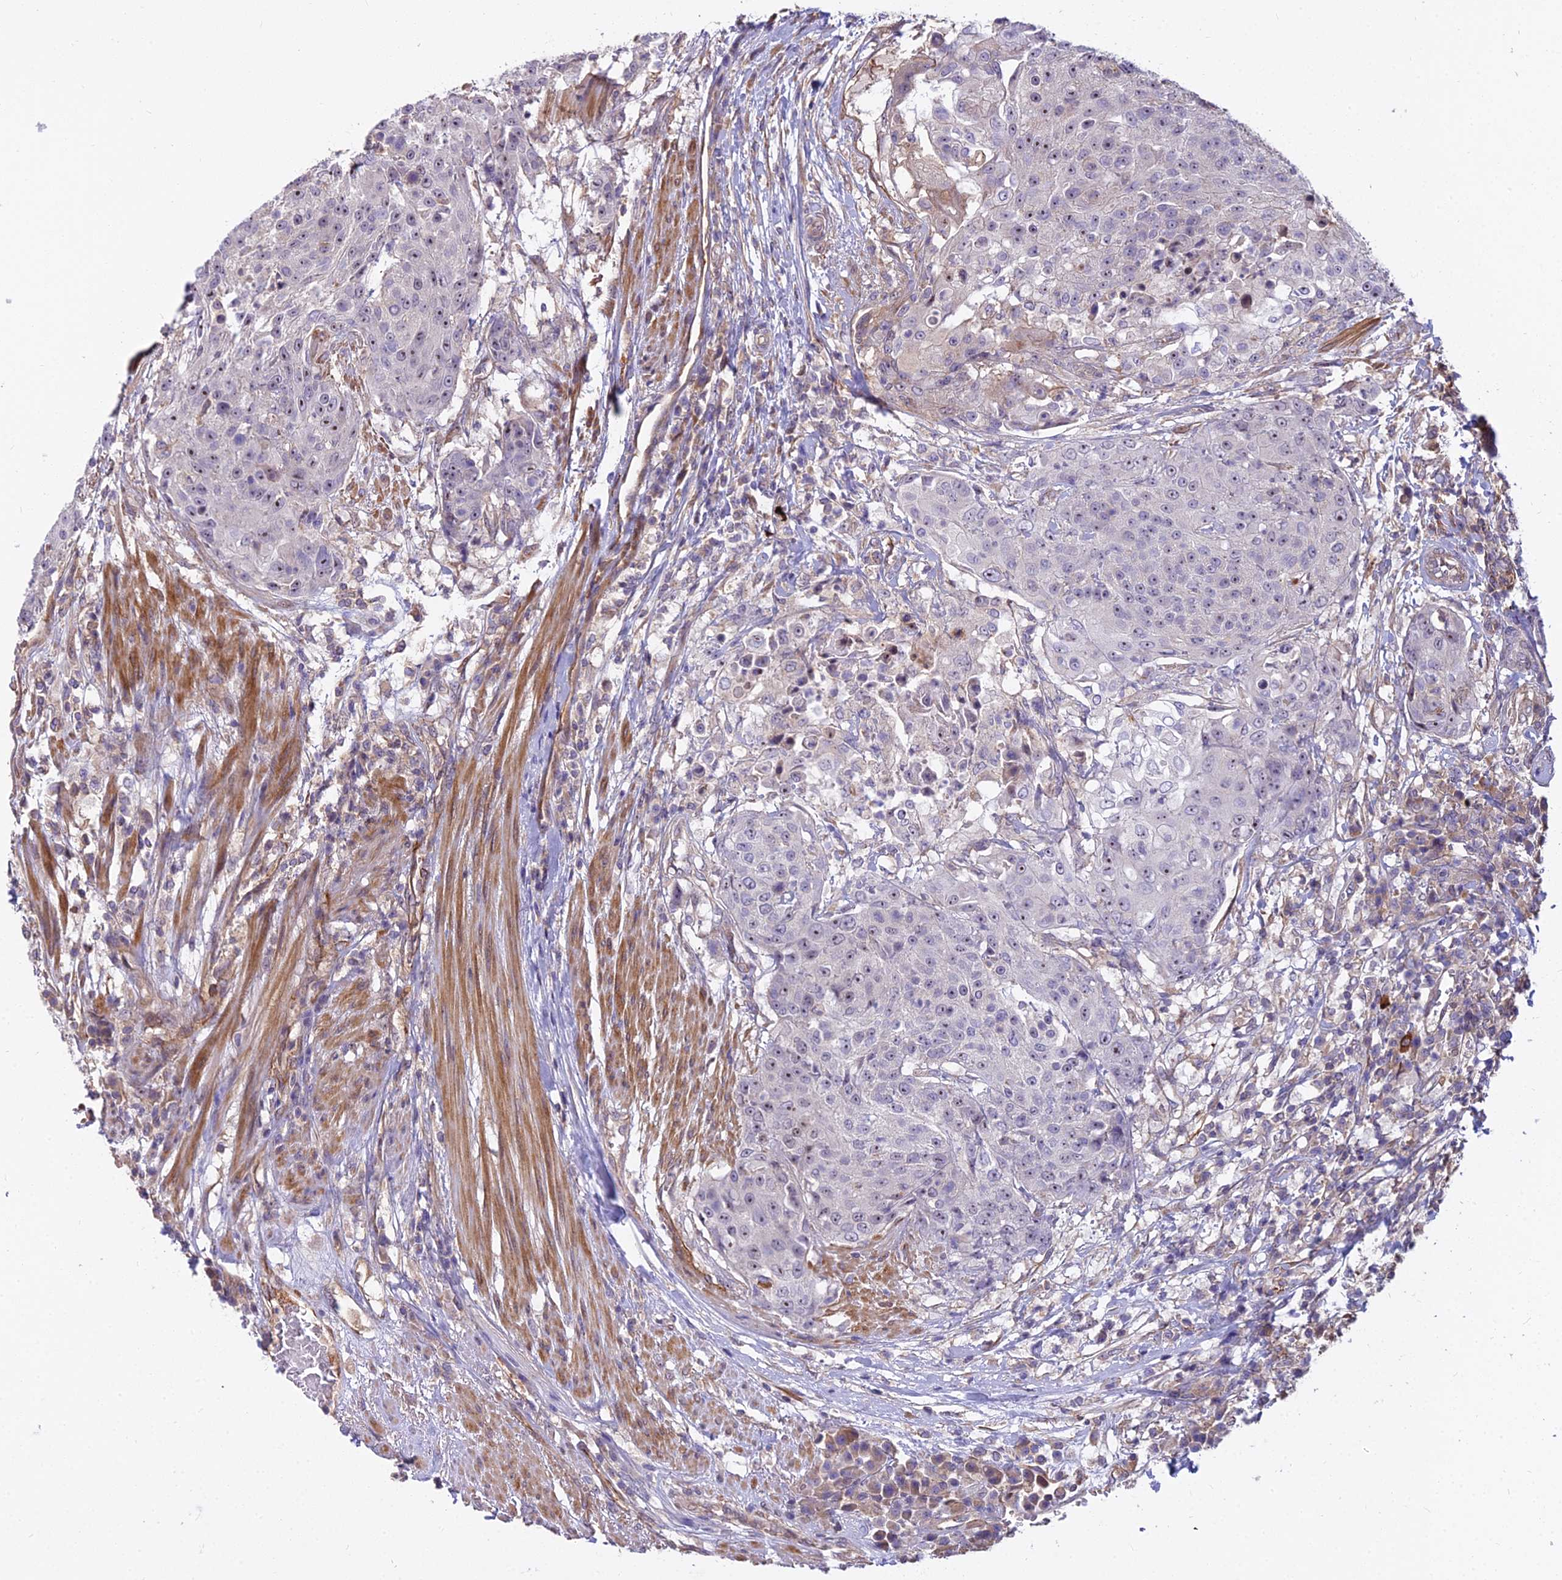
{"staining": {"intensity": "moderate", "quantity": "<25%", "location": "nuclear"}, "tissue": "urothelial cancer", "cell_type": "Tumor cells", "image_type": "cancer", "snomed": [{"axis": "morphology", "description": "Urothelial carcinoma, High grade"}, {"axis": "topography", "description": "Urinary bladder"}], "caption": "This histopathology image demonstrates IHC staining of human urothelial cancer, with low moderate nuclear staining in approximately <25% of tumor cells.", "gene": "TCEA3", "patient": {"sex": "female", "age": 63}}